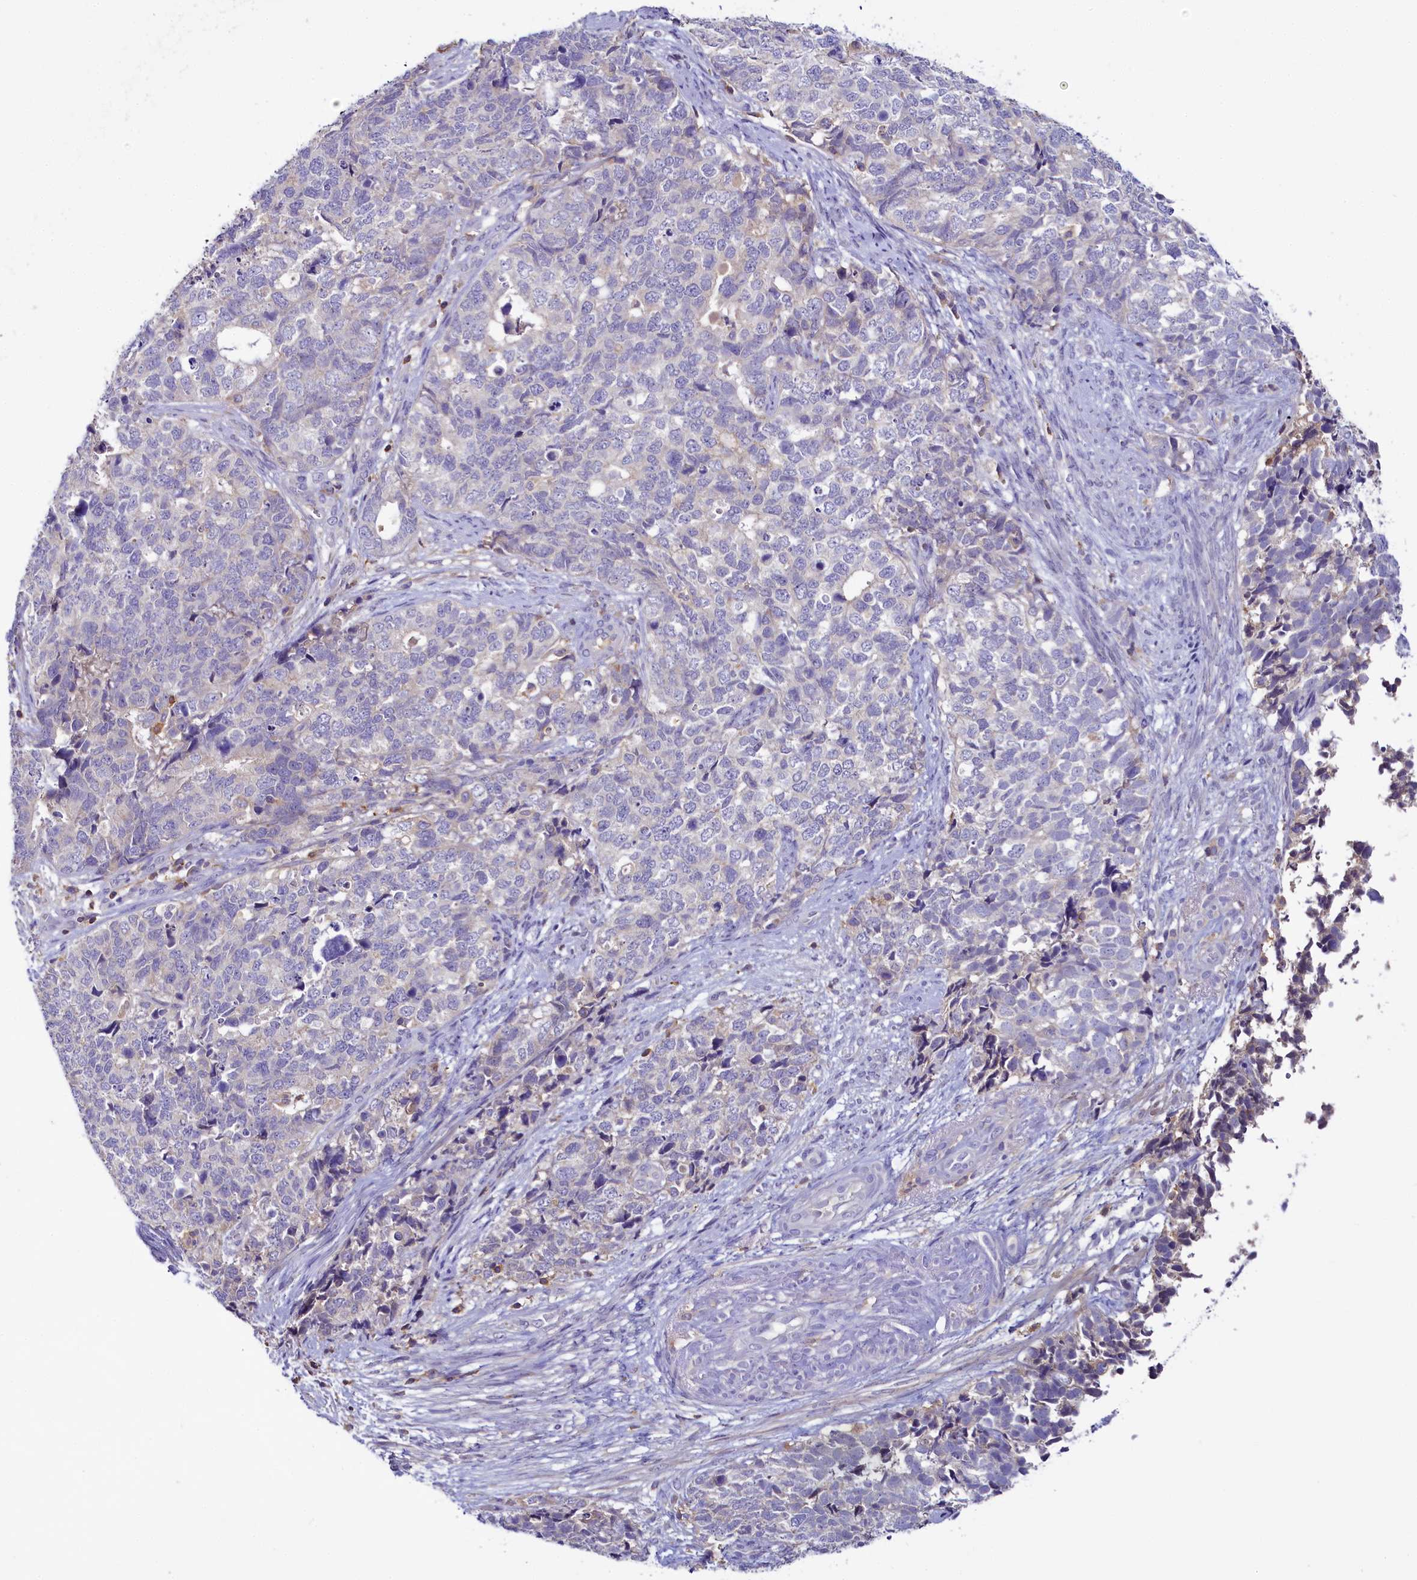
{"staining": {"intensity": "negative", "quantity": "none", "location": "none"}, "tissue": "cervical cancer", "cell_type": "Tumor cells", "image_type": "cancer", "snomed": [{"axis": "morphology", "description": "Squamous cell carcinoma, NOS"}, {"axis": "topography", "description": "Cervix"}], "caption": "High power microscopy histopathology image of an immunohistochemistry photomicrograph of cervical cancer (squamous cell carcinoma), revealing no significant staining in tumor cells.", "gene": "FGFR2", "patient": {"sex": "female", "age": 63}}